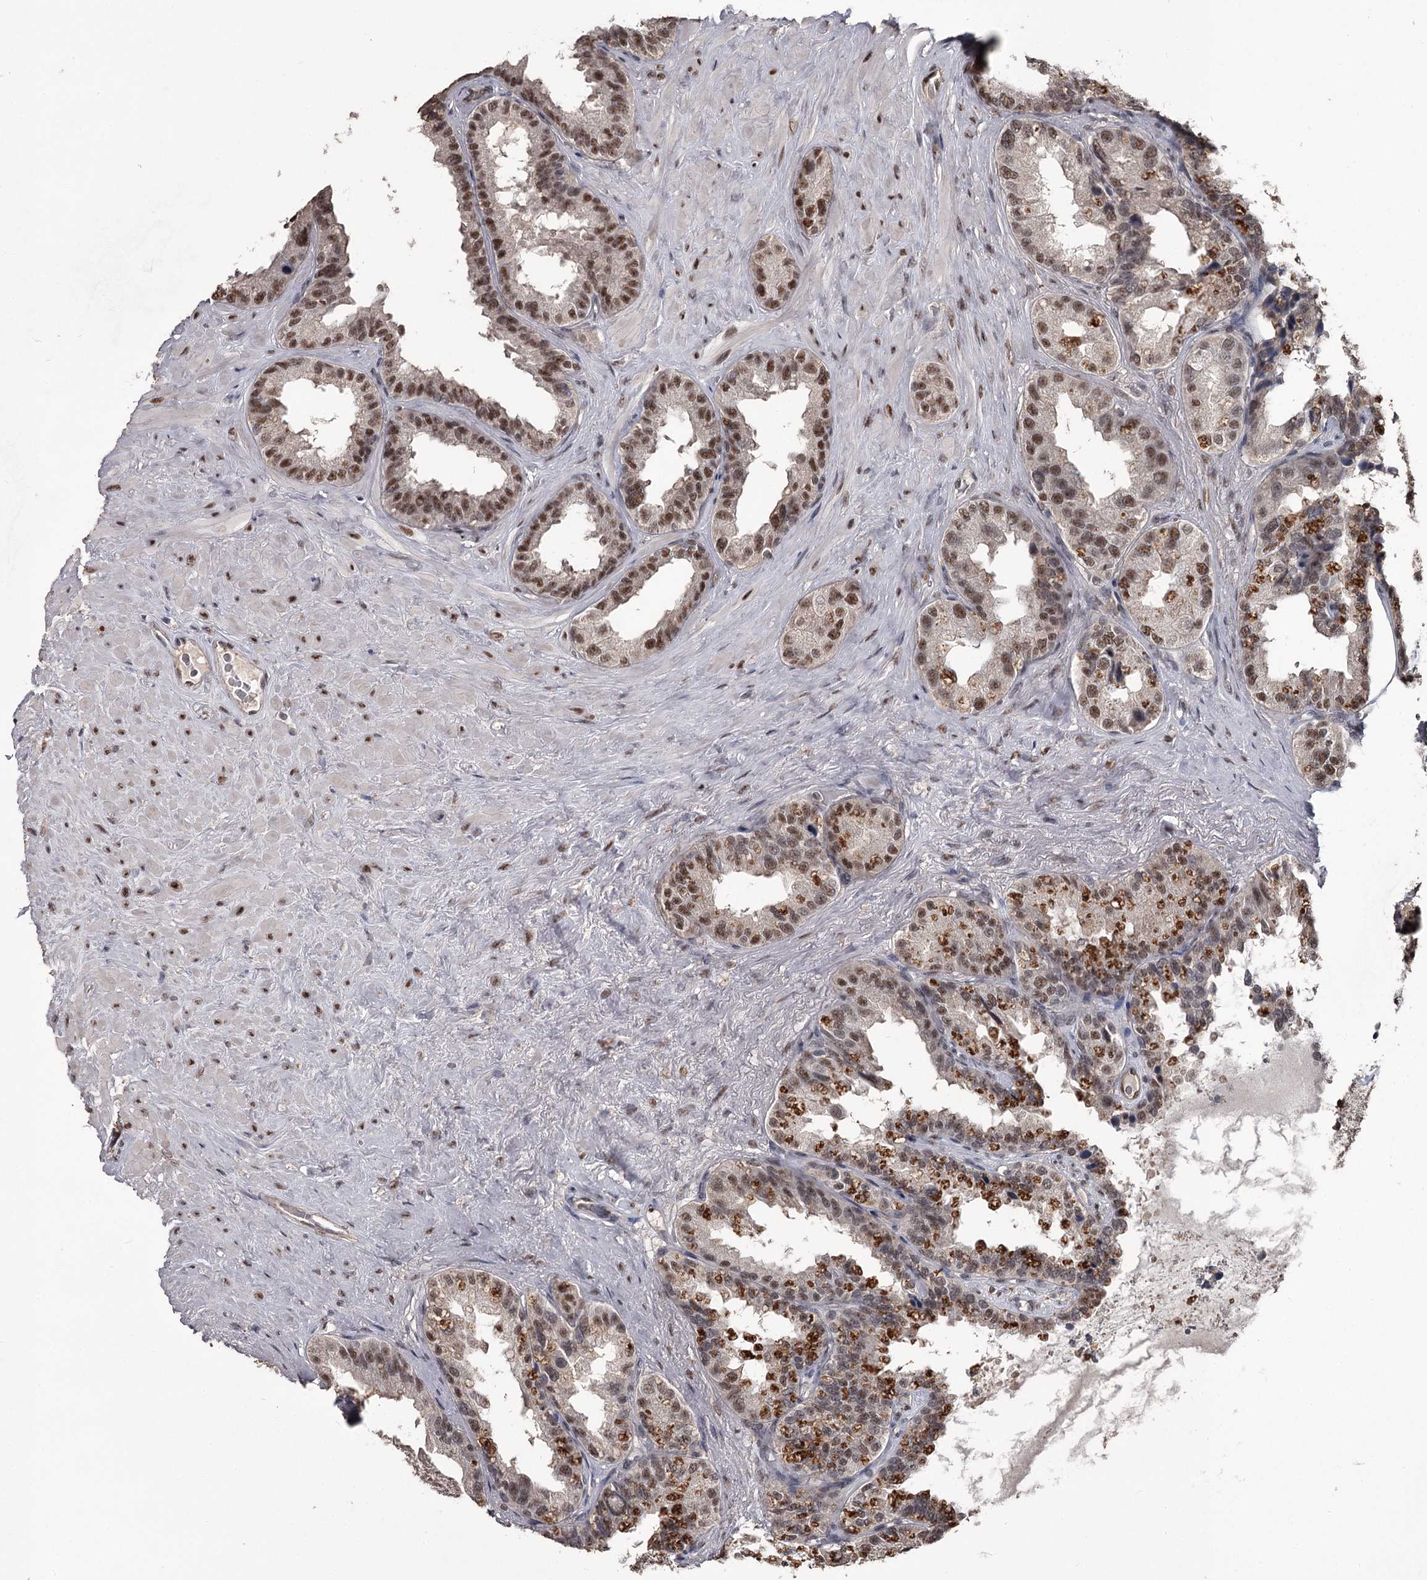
{"staining": {"intensity": "moderate", "quantity": ">75%", "location": "nuclear"}, "tissue": "seminal vesicle", "cell_type": "Glandular cells", "image_type": "normal", "snomed": [{"axis": "morphology", "description": "Normal tissue, NOS"}, {"axis": "topography", "description": "Seminal veicle"}], "caption": "Immunohistochemistry (IHC) (DAB (3,3'-diaminobenzidine)) staining of normal seminal vesicle shows moderate nuclear protein positivity in approximately >75% of glandular cells. (brown staining indicates protein expression, while blue staining denotes nuclei).", "gene": "PRPF40B", "patient": {"sex": "male", "age": 80}}